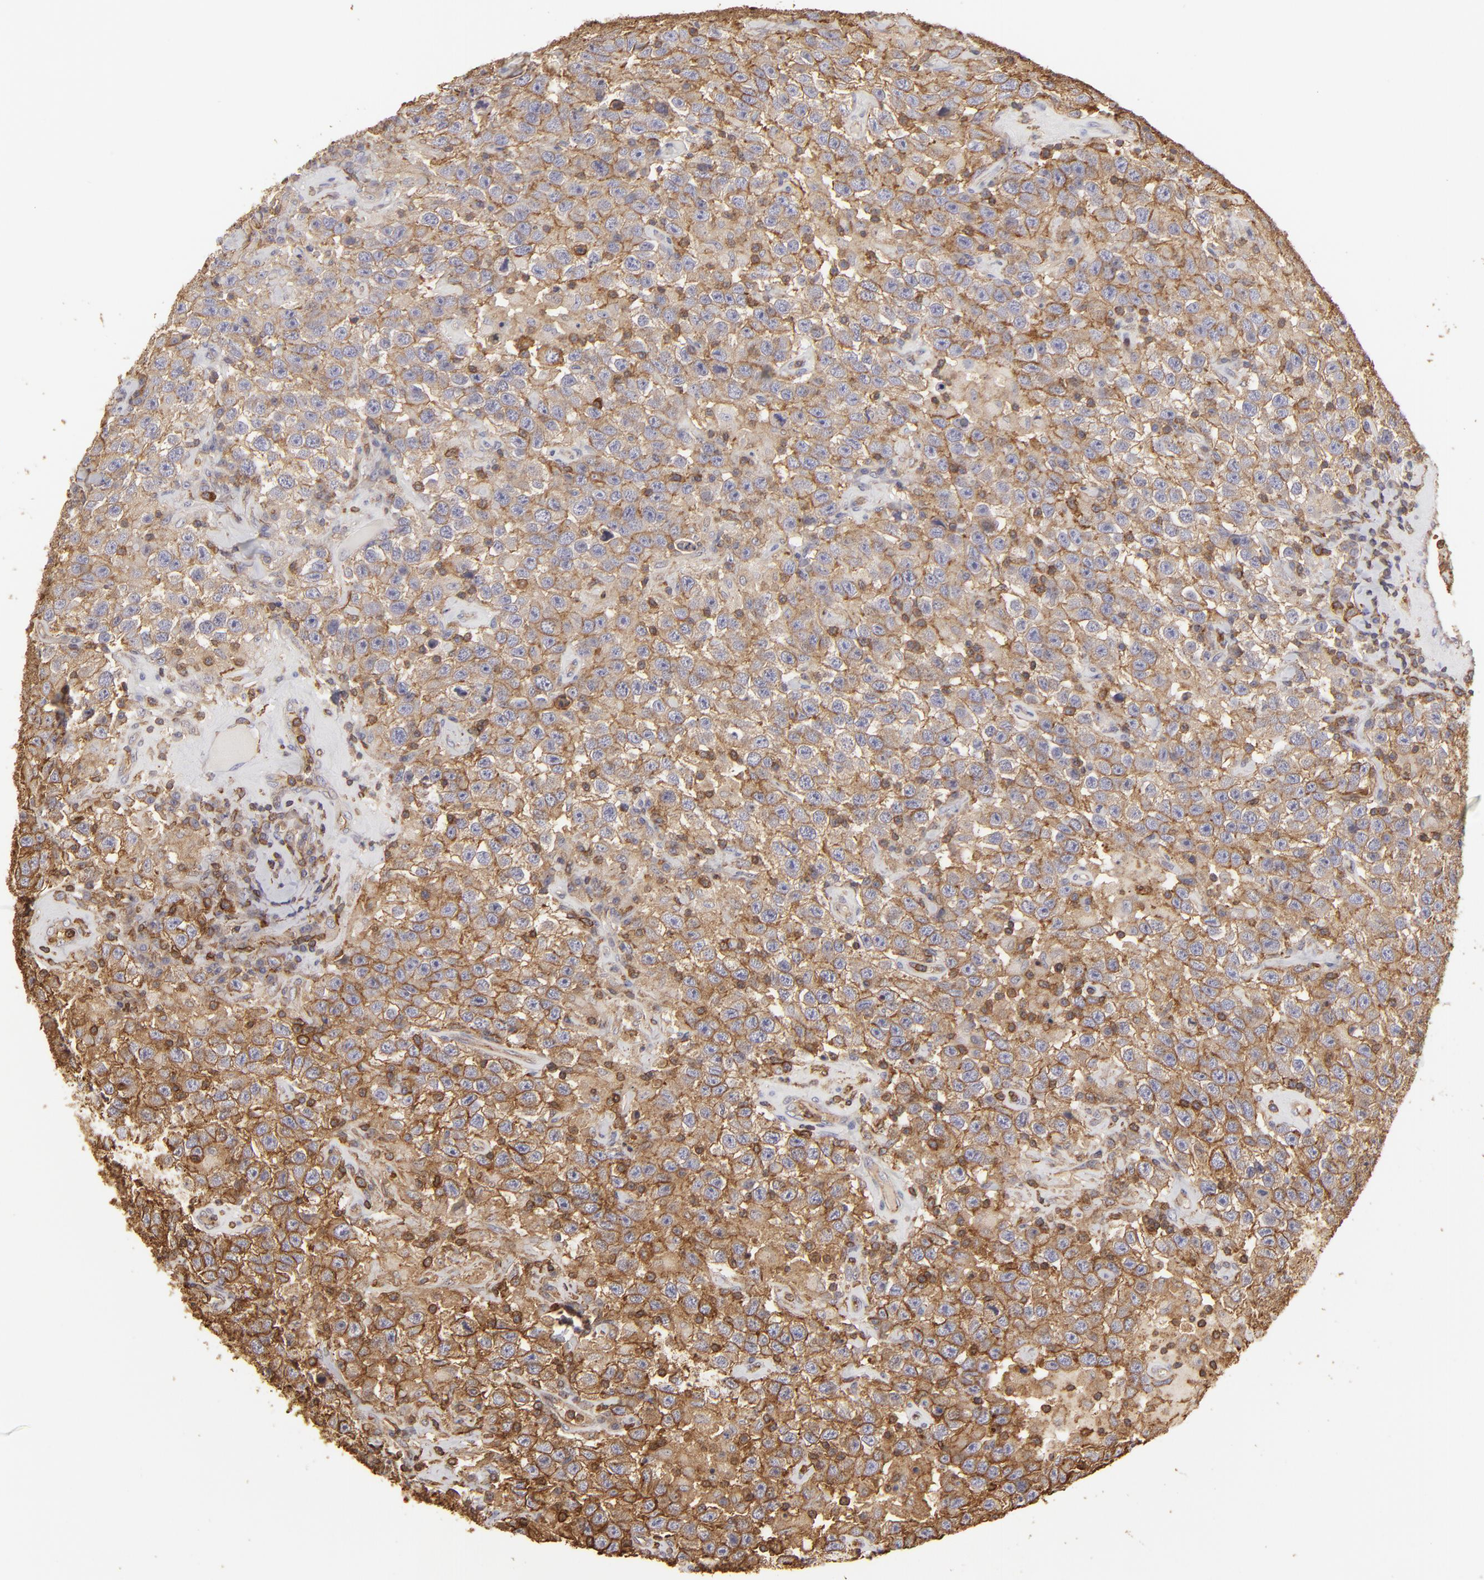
{"staining": {"intensity": "strong", "quantity": ">75%", "location": "cytoplasmic/membranous"}, "tissue": "testis cancer", "cell_type": "Tumor cells", "image_type": "cancer", "snomed": [{"axis": "morphology", "description": "Seminoma, NOS"}, {"axis": "topography", "description": "Testis"}], "caption": "Testis seminoma was stained to show a protein in brown. There is high levels of strong cytoplasmic/membranous staining in about >75% of tumor cells.", "gene": "ACTB", "patient": {"sex": "male", "age": 41}}